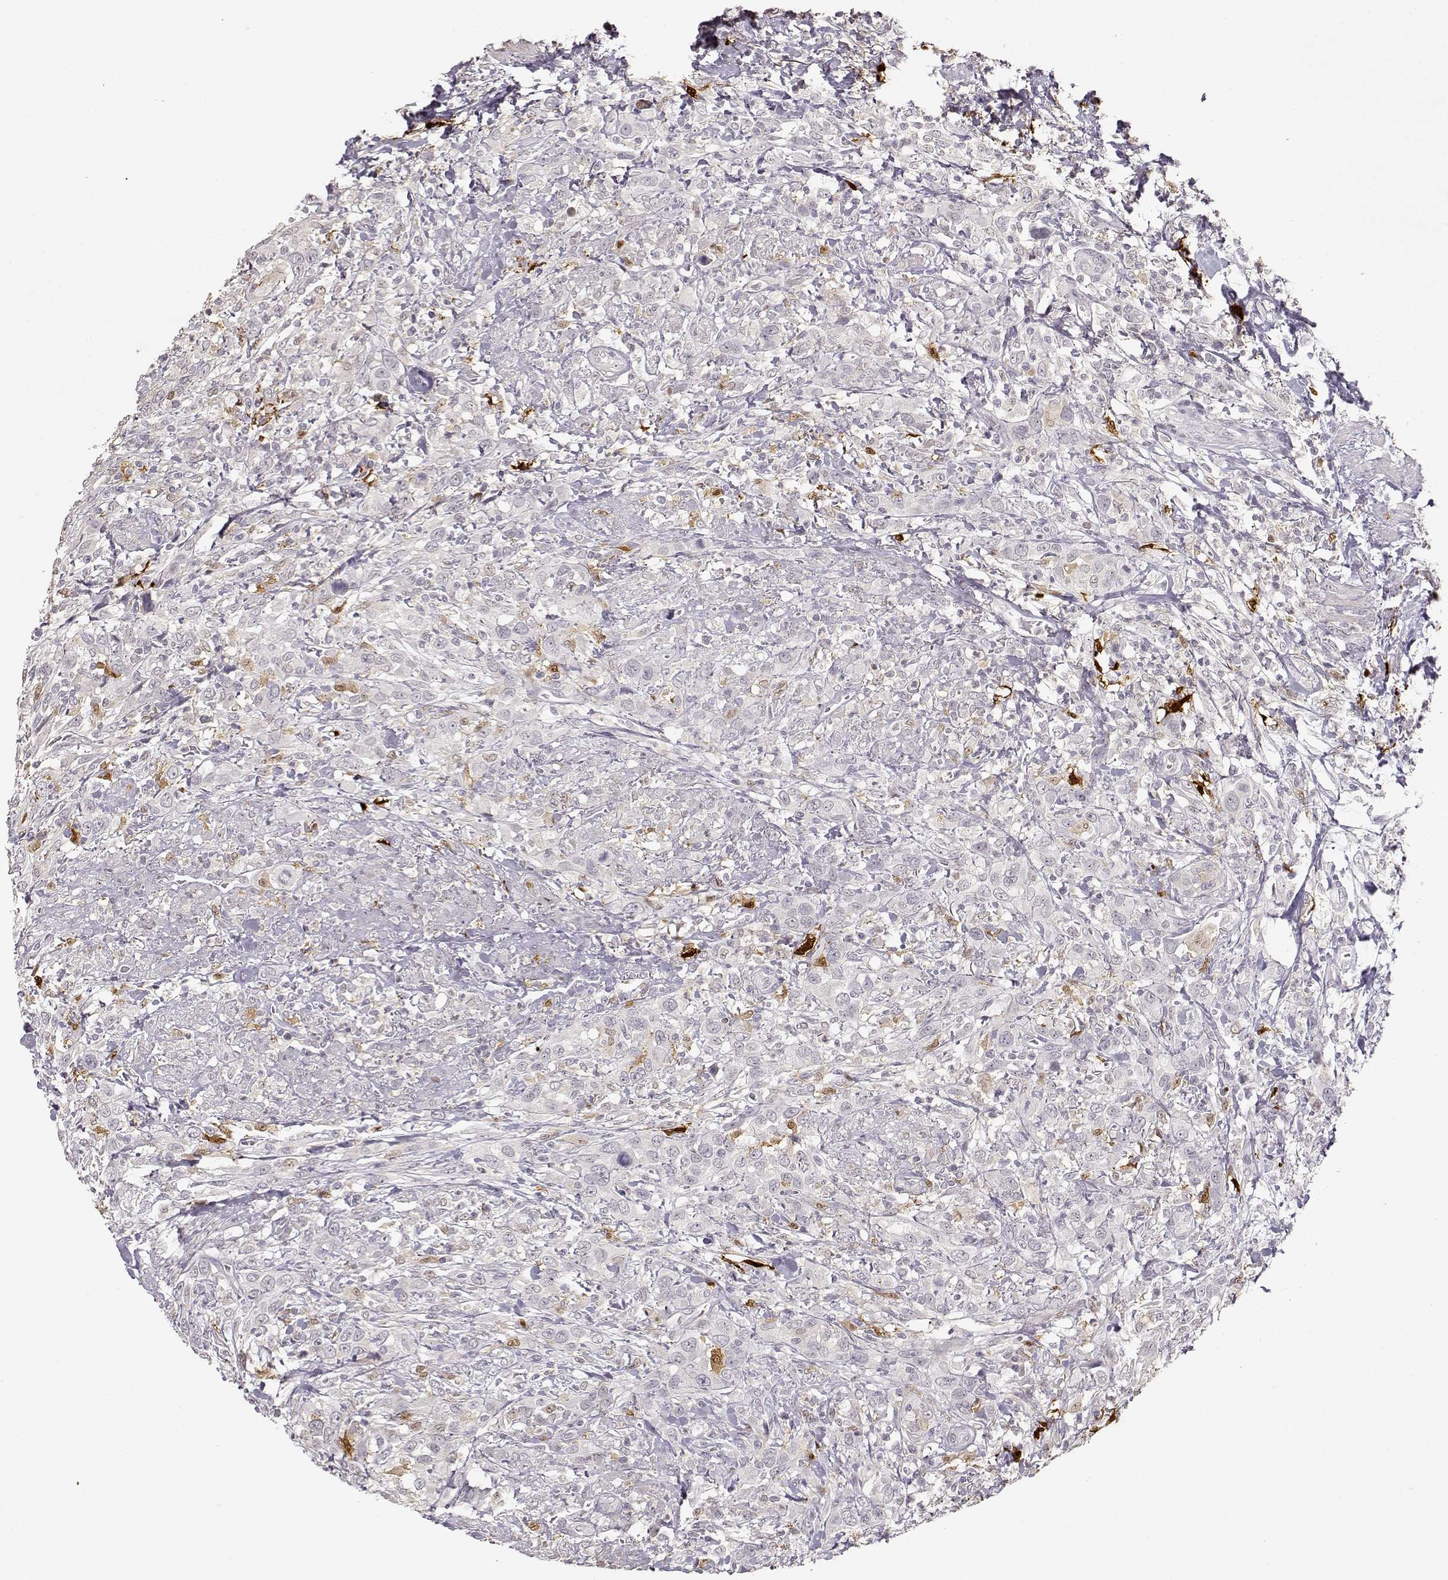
{"staining": {"intensity": "negative", "quantity": "none", "location": "none"}, "tissue": "urothelial cancer", "cell_type": "Tumor cells", "image_type": "cancer", "snomed": [{"axis": "morphology", "description": "Urothelial carcinoma, NOS"}, {"axis": "morphology", "description": "Urothelial carcinoma, High grade"}, {"axis": "topography", "description": "Urinary bladder"}], "caption": "Urothelial cancer stained for a protein using IHC shows no expression tumor cells.", "gene": "S100B", "patient": {"sex": "female", "age": 64}}